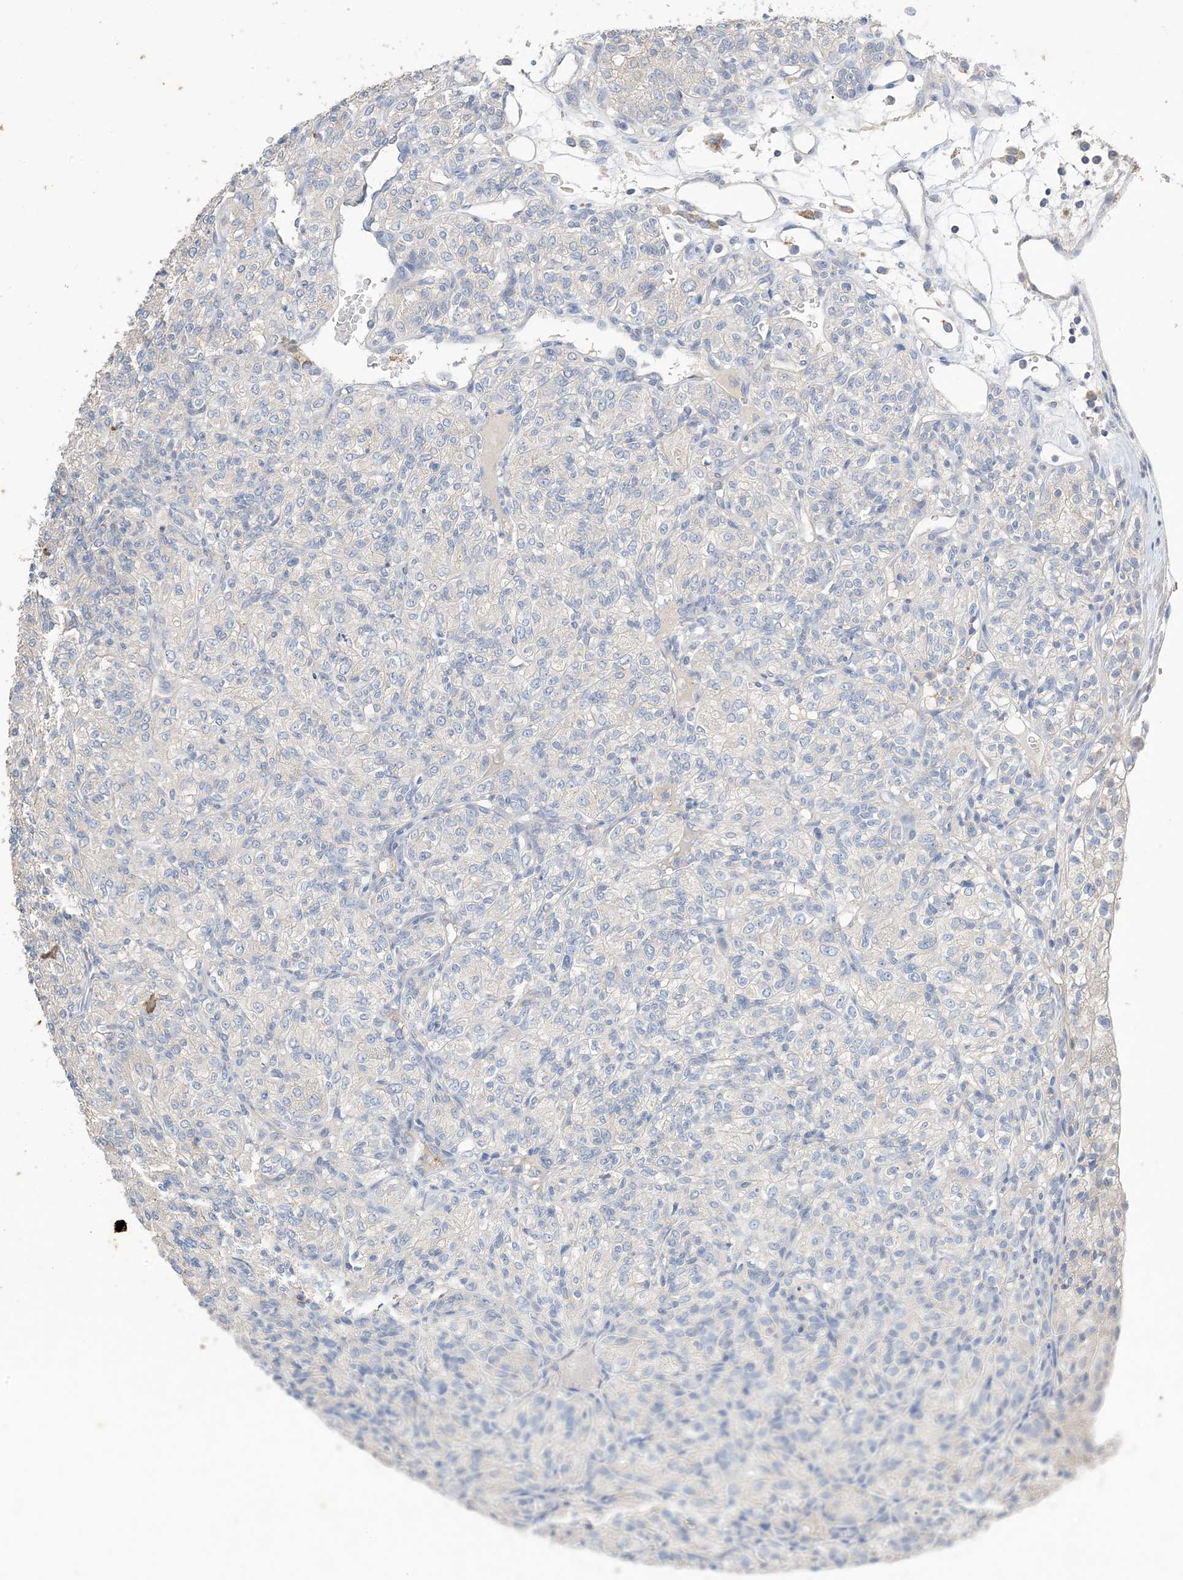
{"staining": {"intensity": "negative", "quantity": "none", "location": "none"}, "tissue": "renal cancer", "cell_type": "Tumor cells", "image_type": "cancer", "snomed": [{"axis": "morphology", "description": "Adenocarcinoma, NOS"}, {"axis": "topography", "description": "Kidney"}], "caption": "A high-resolution micrograph shows IHC staining of renal cancer (adenocarcinoma), which displays no significant expression in tumor cells.", "gene": "KPRP", "patient": {"sex": "male", "age": 77}}